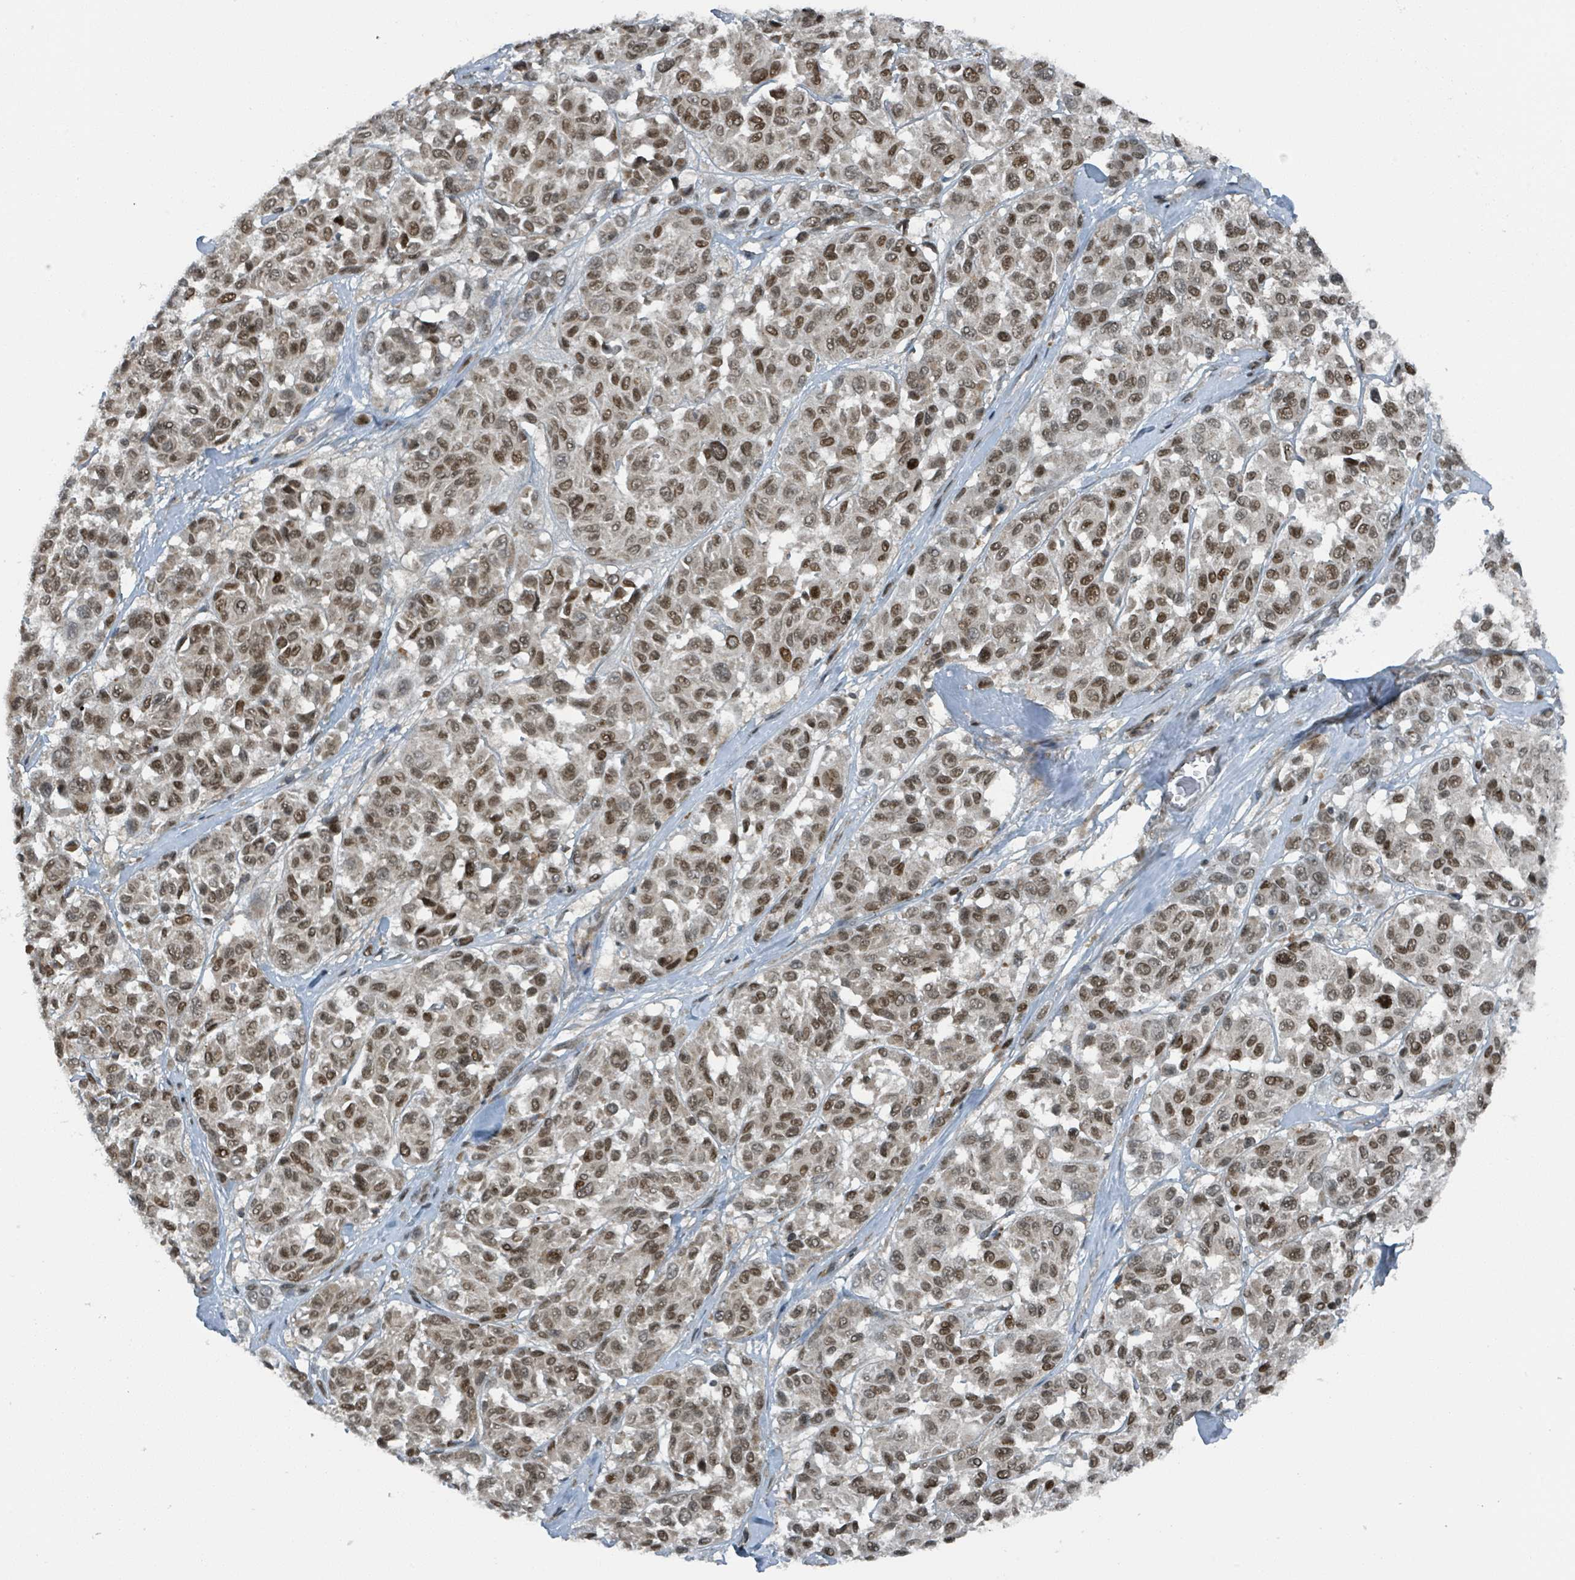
{"staining": {"intensity": "moderate", "quantity": ">75%", "location": "nuclear"}, "tissue": "melanoma", "cell_type": "Tumor cells", "image_type": "cancer", "snomed": [{"axis": "morphology", "description": "Malignant melanoma, NOS"}, {"axis": "topography", "description": "Skin"}], "caption": "Moderate nuclear positivity for a protein is appreciated in about >75% of tumor cells of malignant melanoma using immunohistochemistry.", "gene": "PHIP", "patient": {"sex": "female", "age": 66}}